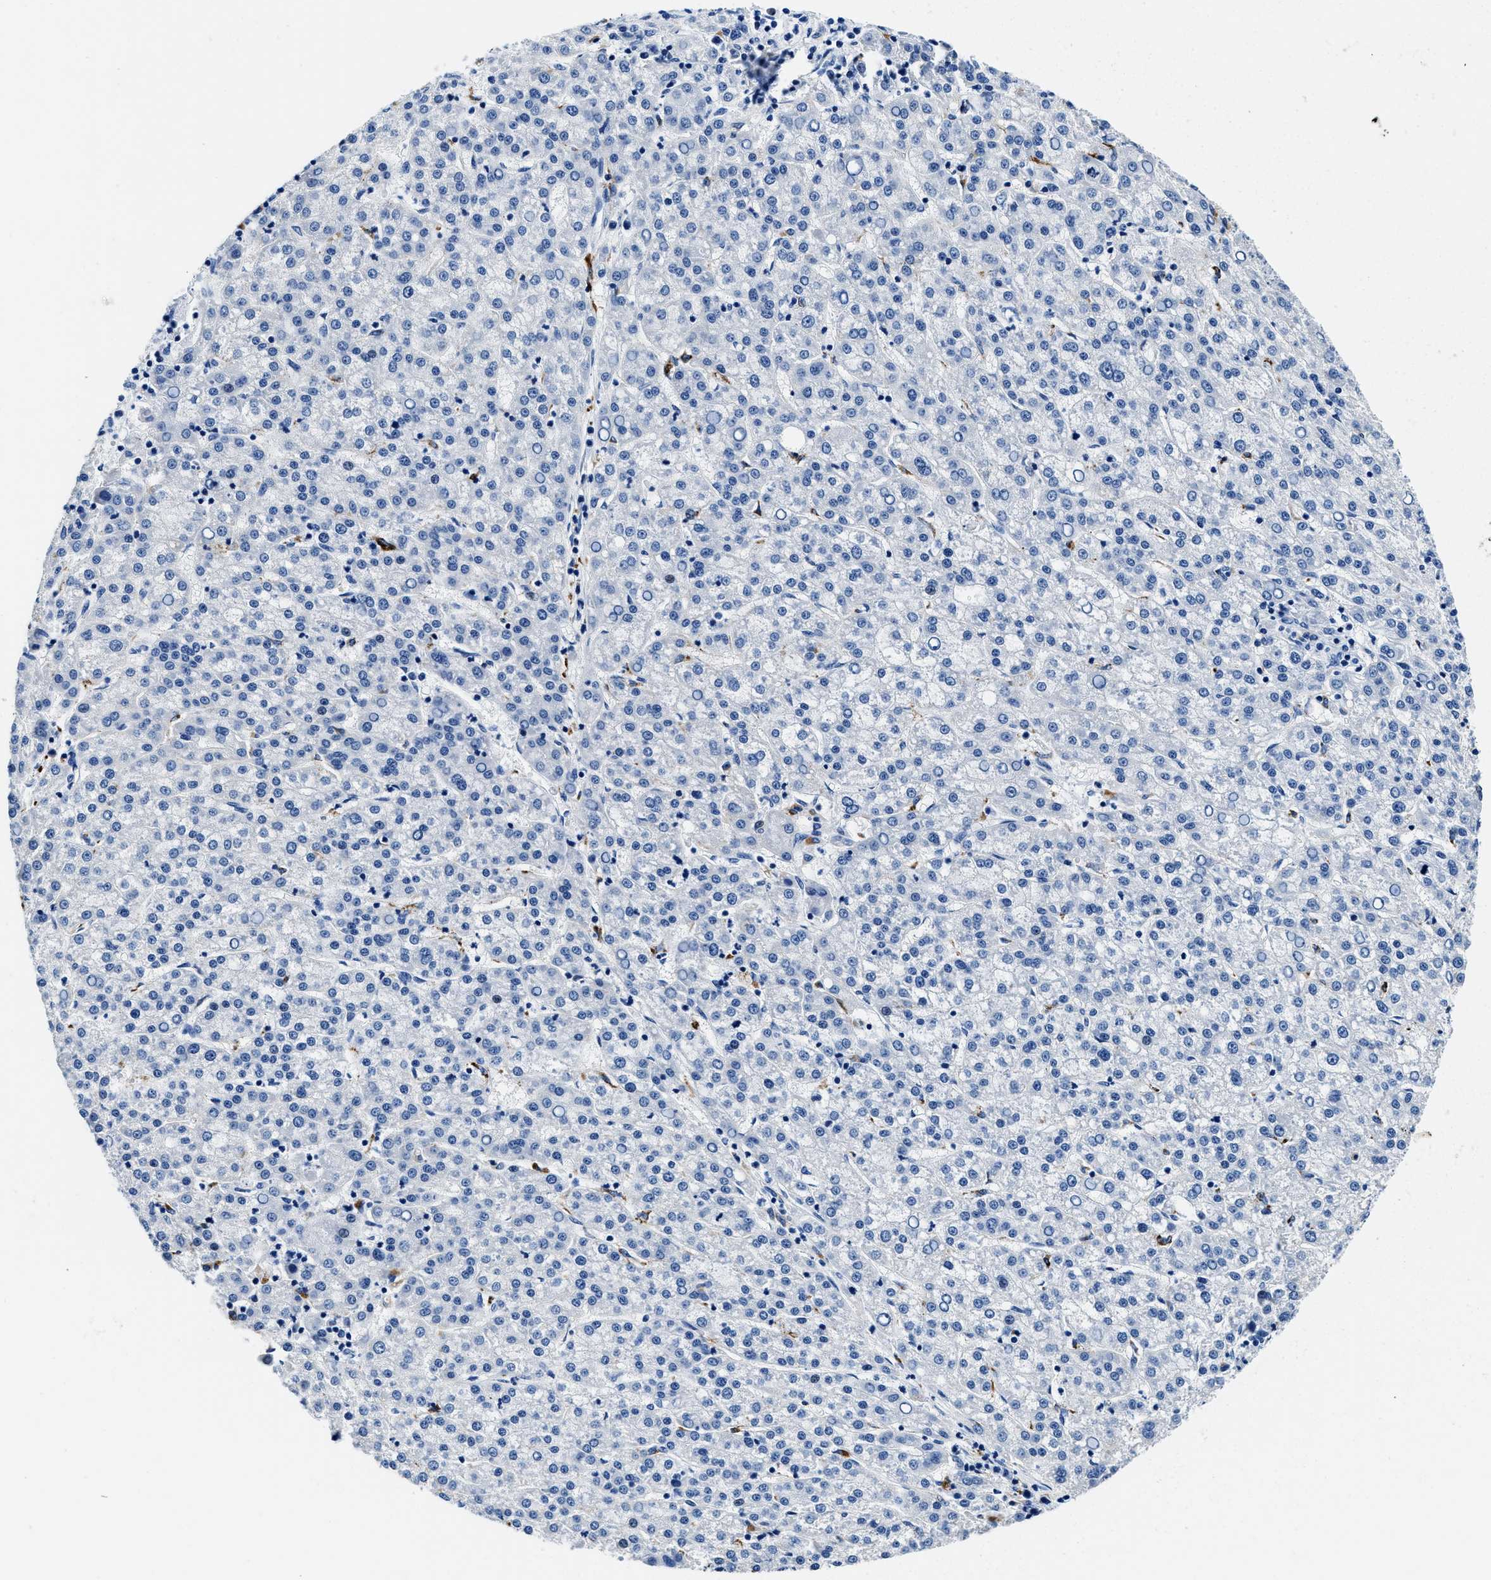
{"staining": {"intensity": "negative", "quantity": "none", "location": "none"}, "tissue": "liver cancer", "cell_type": "Tumor cells", "image_type": "cancer", "snomed": [{"axis": "morphology", "description": "Carcinoma, Hepatocellular, NOS"}, {"axis": "topography", "description": "Liver"}], "caption": "This is an IHC histopathology image of liver hepatocellular carcinoma. There is no staining in tumor cells.", "gene": "OR14K1", "patient": {"sex": "female", "age": 58}}